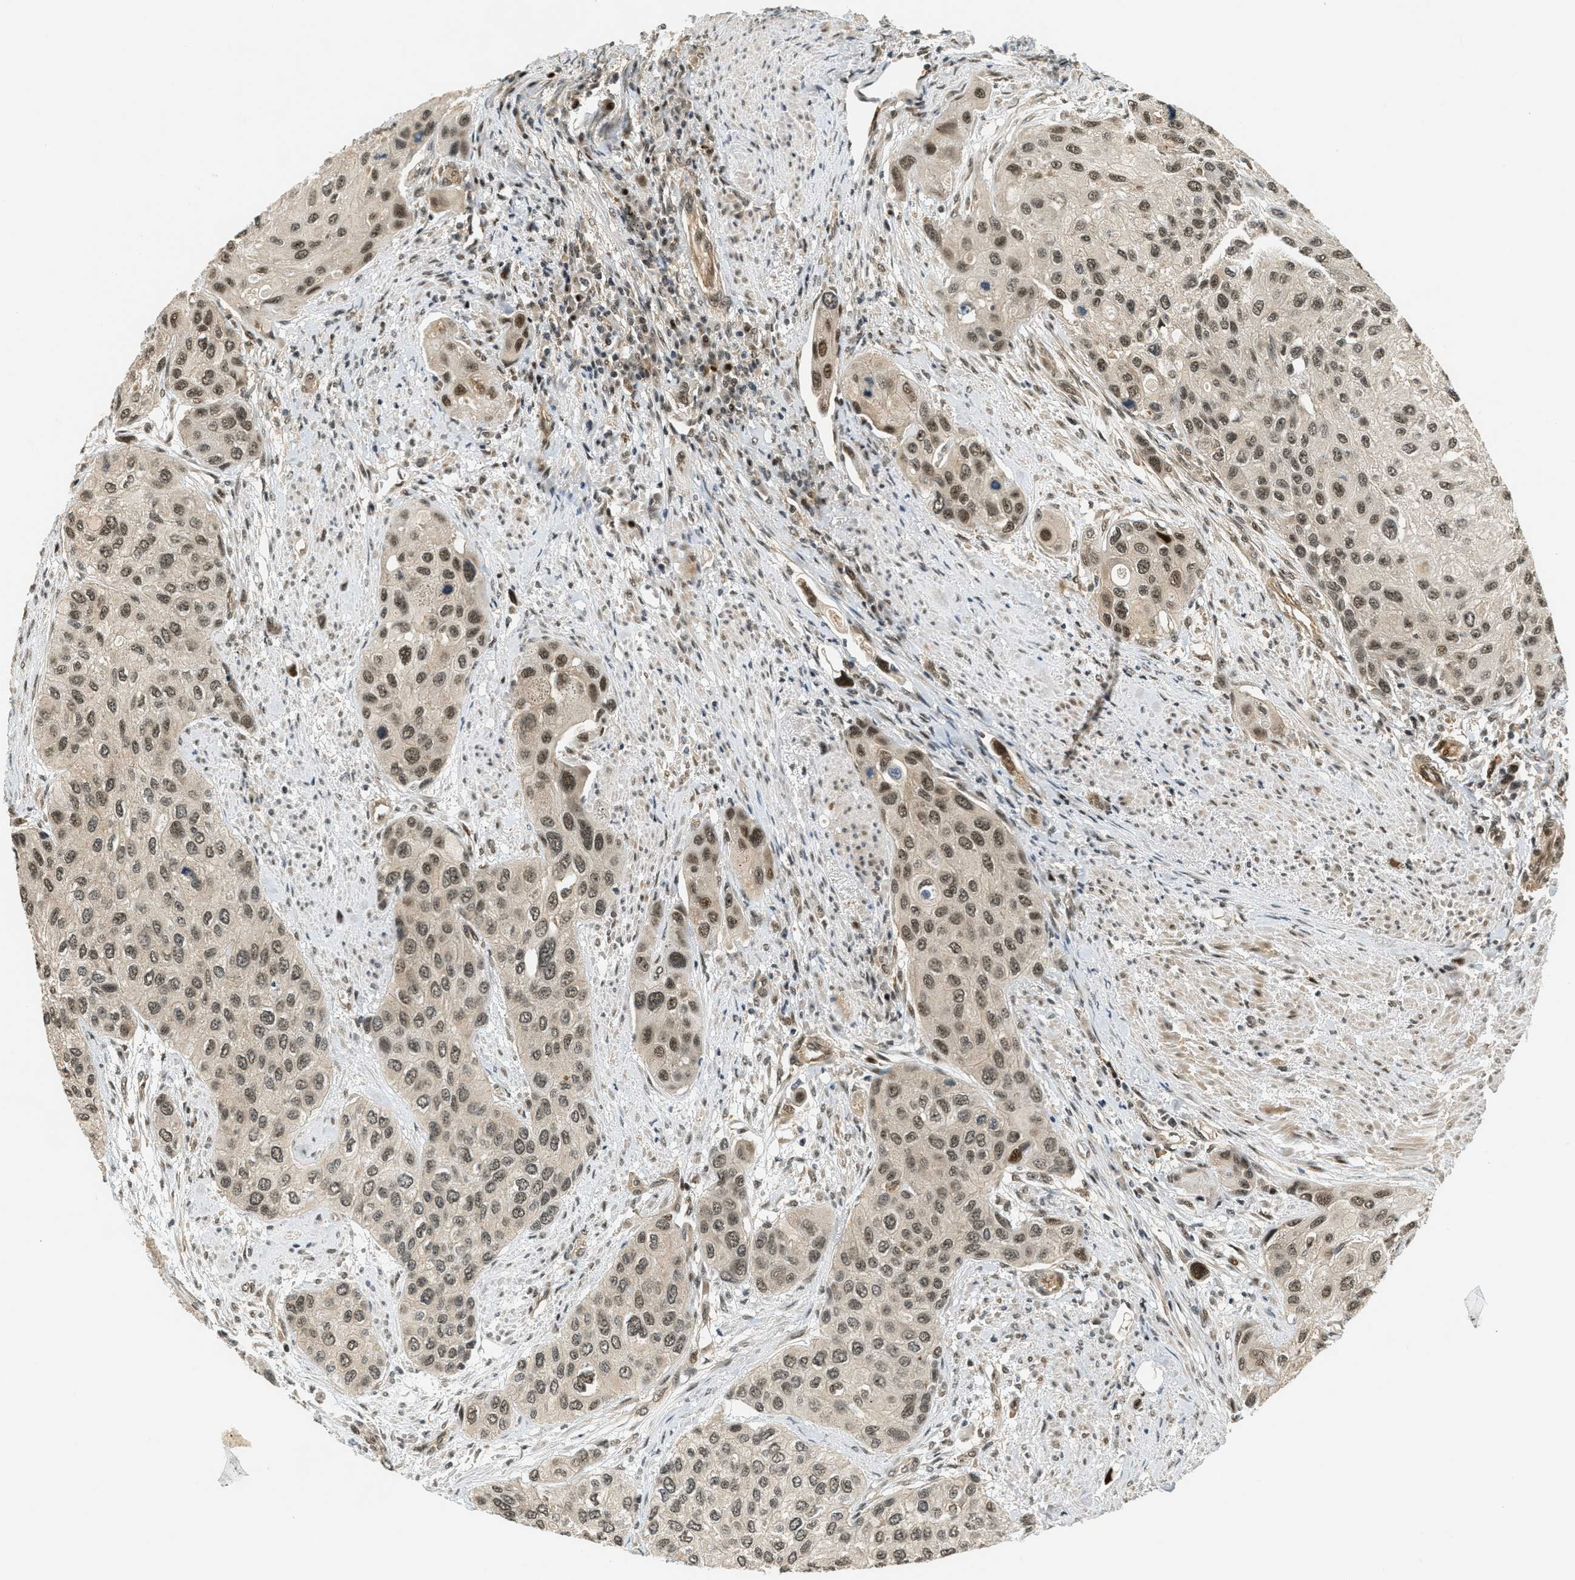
{"staining": {"intensity": "moderate", "quantity": ">75%", "location": "nuclear"}, "tissue": "urothelial cancer", "cell_type": "Tumor cells", "image_type": "cancer", "snomed": [{"axis": "morphology", "description": "Urothelial carcinoma, High grade"}, {"axis": "topography", "description": "Urinary bladder"}], "caption": "Moderate nuclear staining for a protein is identified in approximately >75% of tumor cells of urothelial carcinoma (high-grade) using immunohistochemistry.", "gene": "FOXM1", "patient": {"sex": "female", "age": 56}}